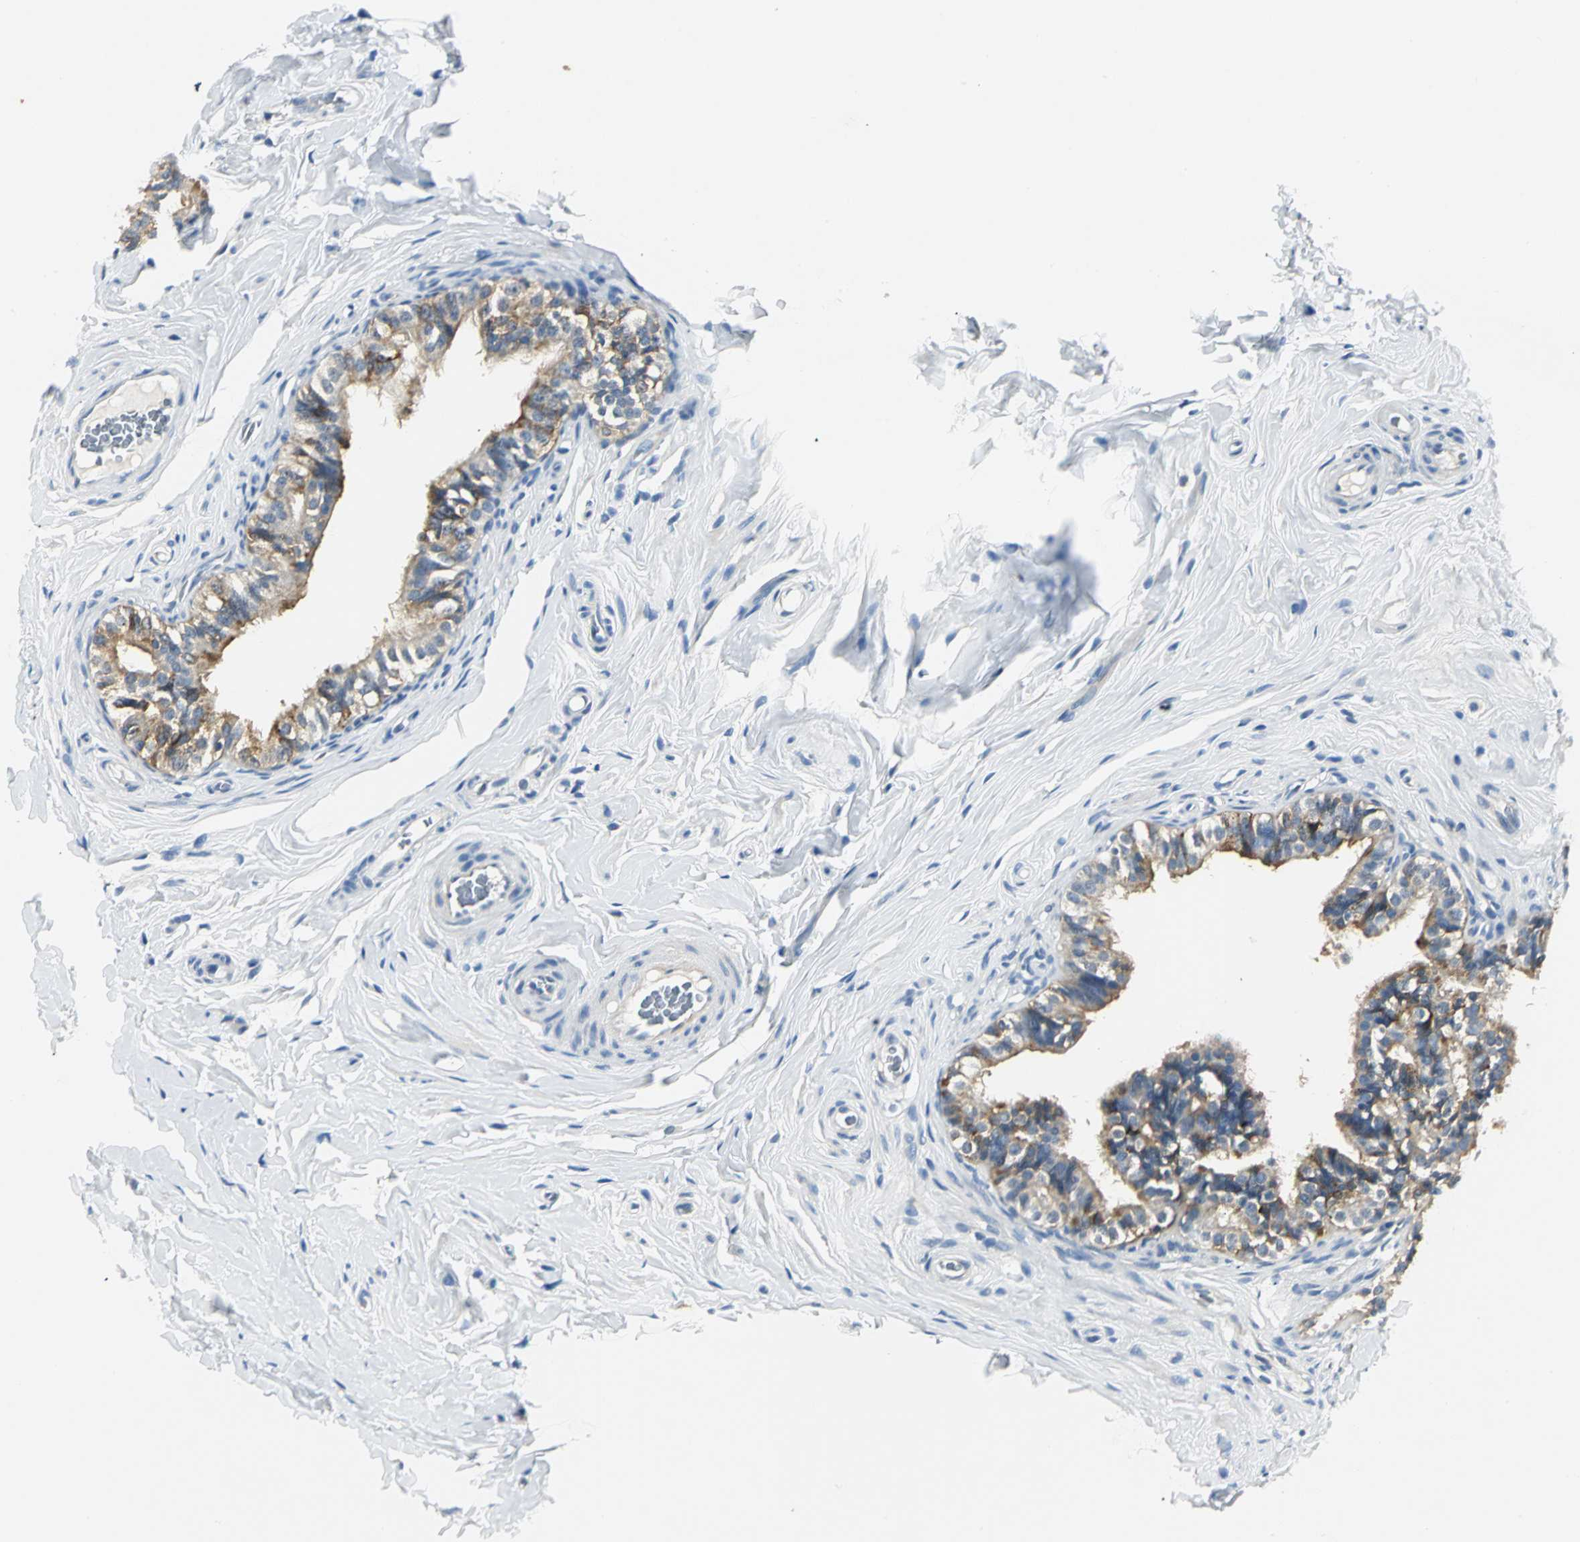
{"staining": {"intensity": "moderate", "quantity": ">75%", "location": "cytoplasmic/membranous"}, "tissue": "epididymis", "cell_type": "Glandular cells", "image_type": "normal", "snomed": [{"axis": "morphology", "description": "Normal tissue, NOS"}, {"axis": "topography", "description": "Soft tissue"}, {"axis": "topography", "description": "Epididymis"}], "caption": "Immunohistochemistry (IHC) micrograph of normal human epididymis stained for a protein (brown), which displays medium levels of moderate cytoplasmic/membranous expression in about >75% of glandular cells.", "gene": "B3GNT2", "patient": {"sex": "male", "age": 26}}